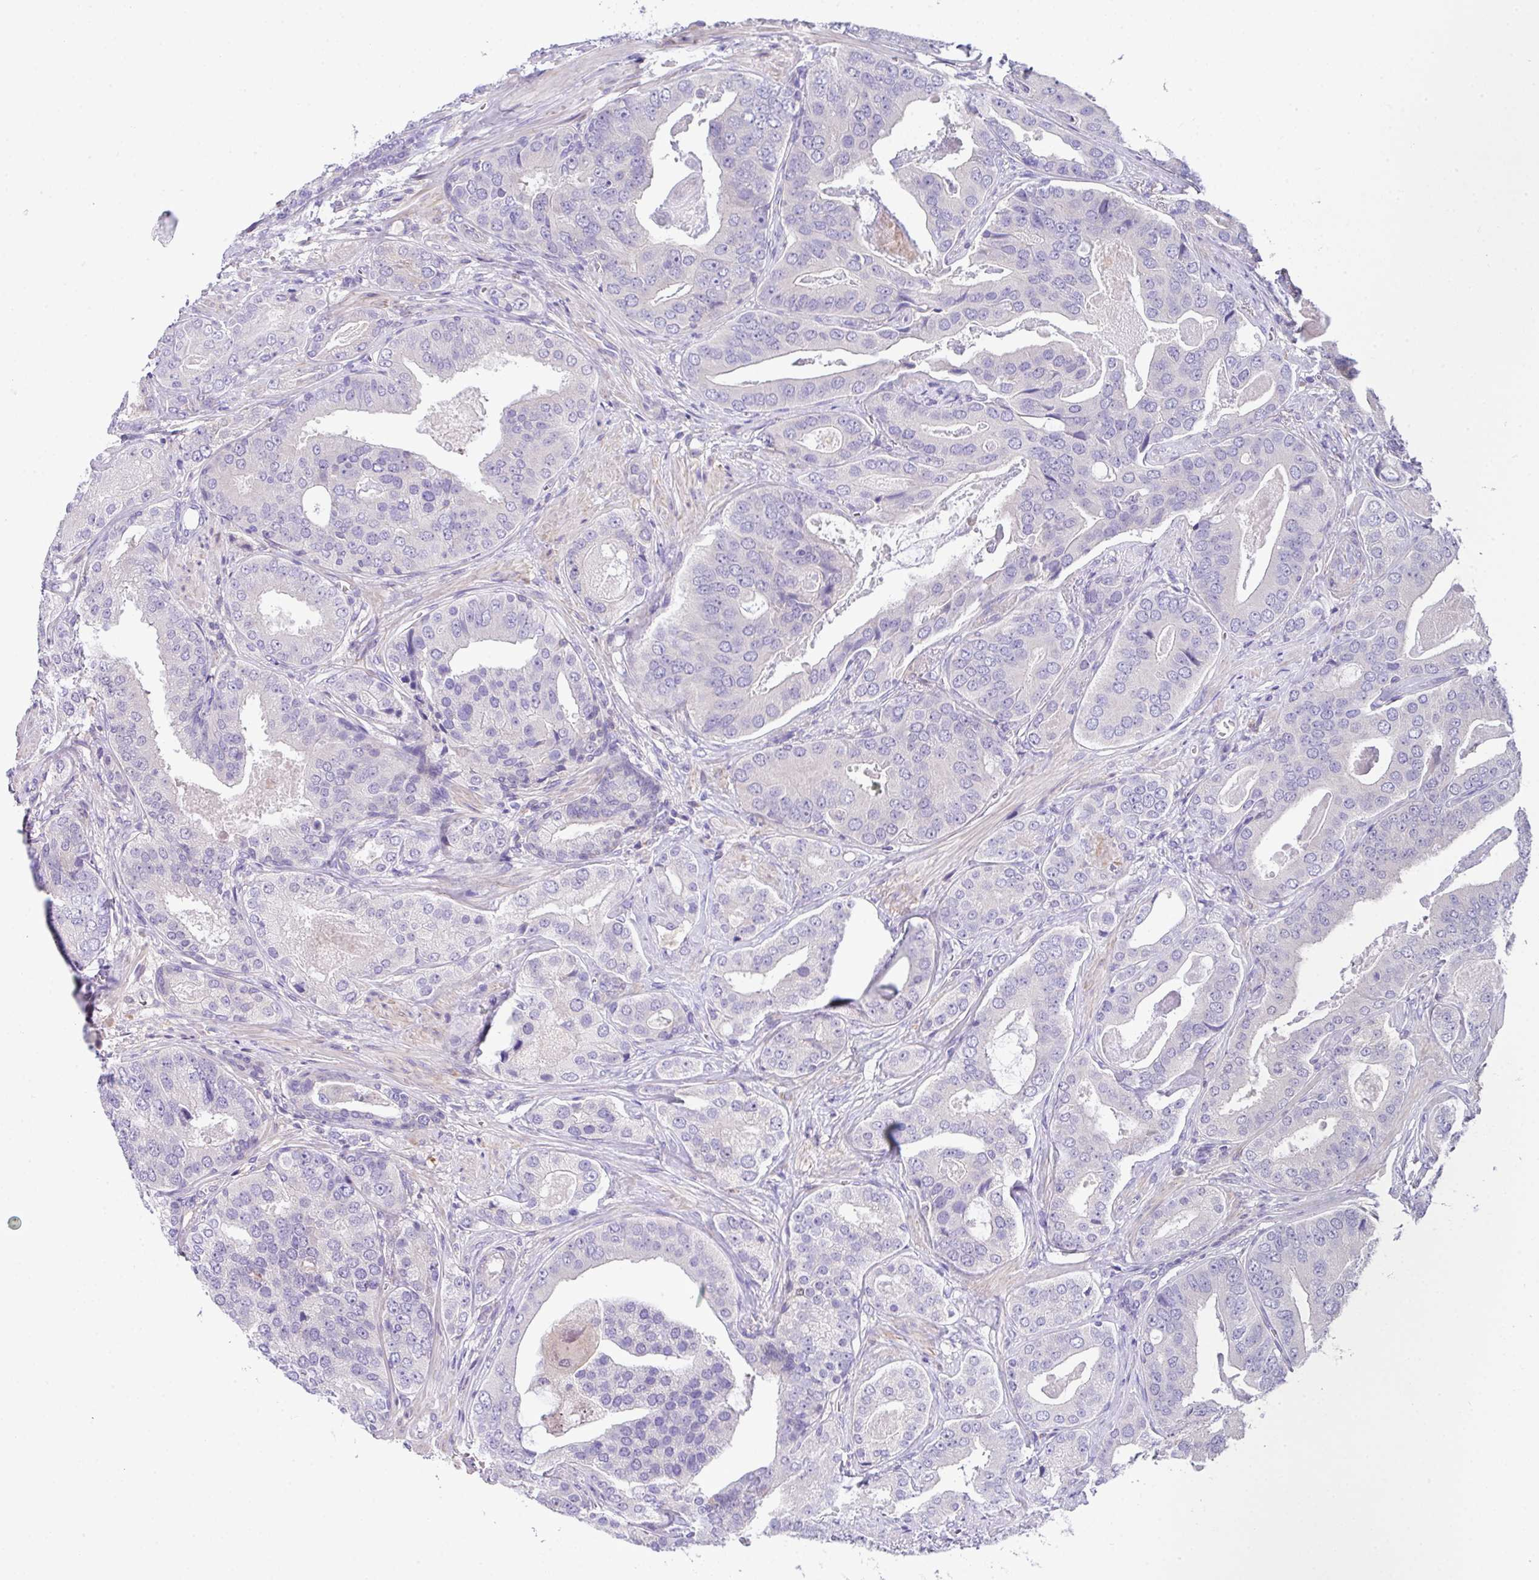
{"staining": {"intensity": "negative", "quantity": "none", "location": "none"}, "tissue": "prostate cancer", "cell_type": "Tumor cells", "image_type": "cancer", "snomed": [{"axis": "morphology", "description": "Adenocarcinoma, High grade"}, {"axis": "topography", "description": "Prostate"}], "caption": "Tumor cells are negative for protein expression in human adenocarcinoma (high-grade) (prostate). (DAB (3,3'-diaminobenzidine) immunohistochemistry (IHC), high magnification).", "gene": "DNAL1", "patient": {"sex": "male", "age": 71}}